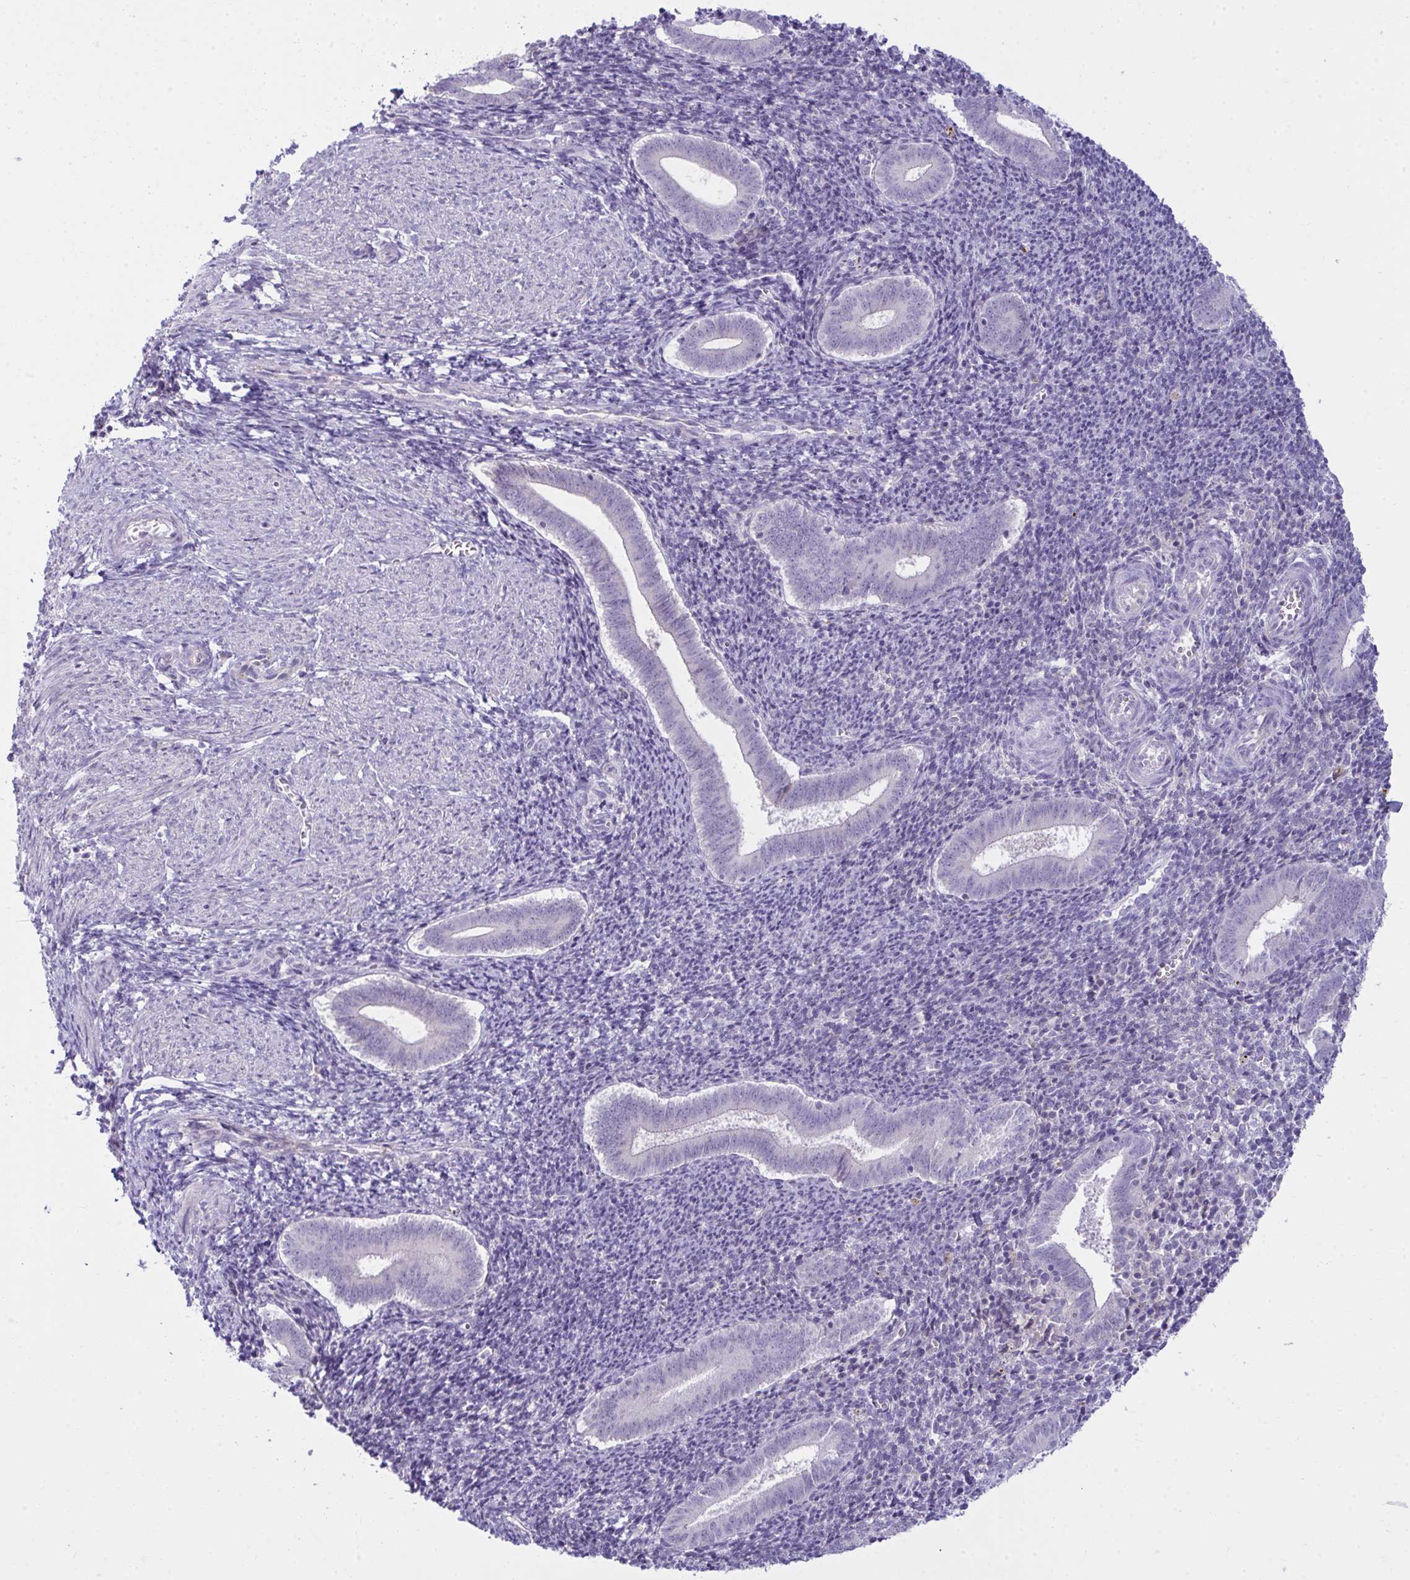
{"staining": {"intensity": "negative", "quantity": "none", "location": "none"}, "tissue": "endometrium", "cell_type": "Cells in endometrial stroma", "image_type": "normal", "snomed": [{"axis": "morphology", "description": "Normal tissue, NOS"}, {"axis": "topography", "description": "Endometrium"}], "caption": "A histopathology image of endometrium stained for a protein demonstrates no brown staining in cells in endometrial stroma.", "gene": "RANBP2", "patient": {"sex": "female", "age": 25}}